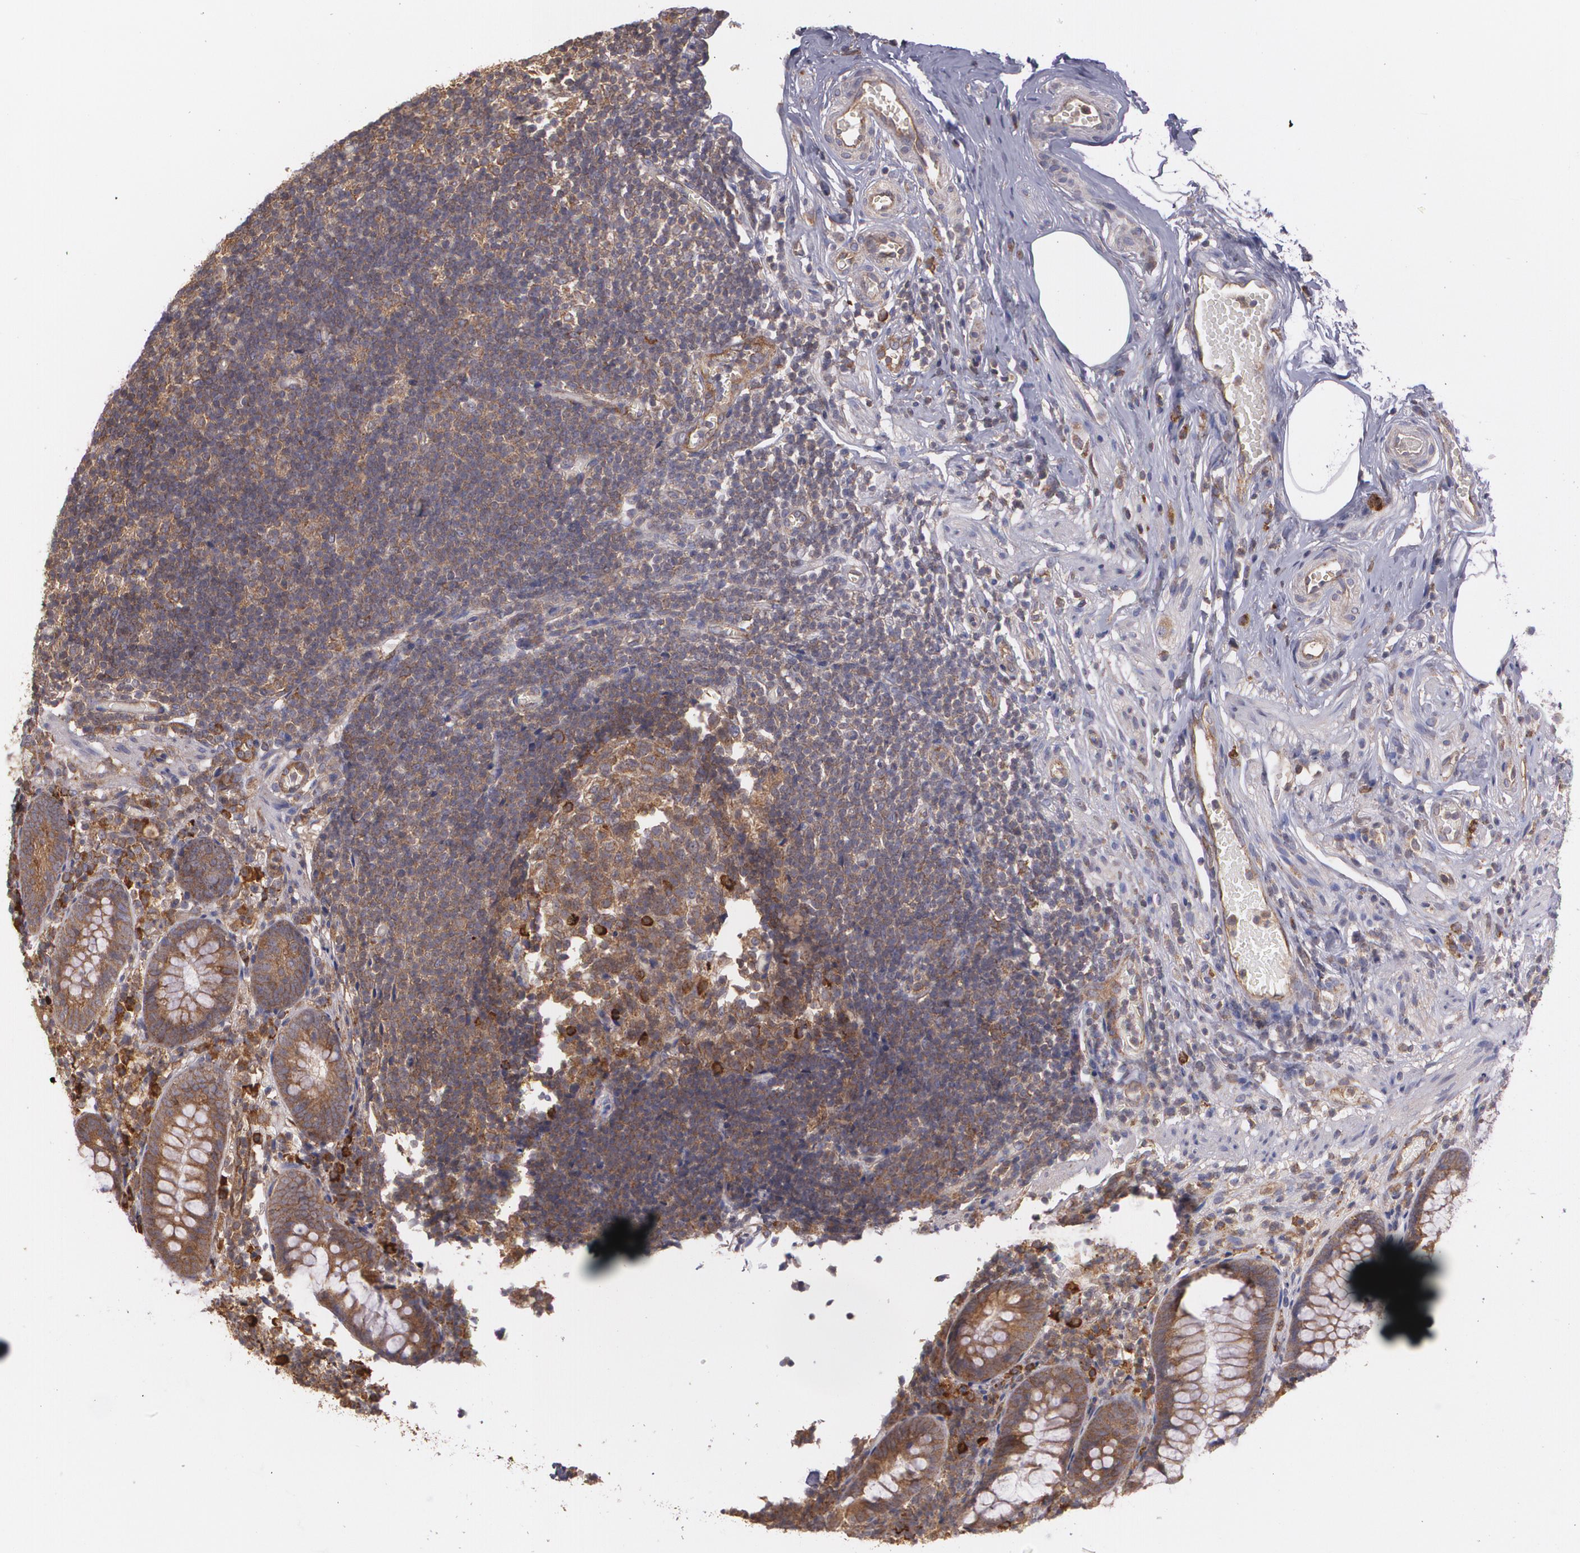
{"staining": {"intensity": "strong", "quantity": ">75%", "location": "cytoplasmic/membranous"}, "tissue": "appendix", "cell_type": "Glandular cells", "image_type": "normal", "snomed": [{"axis": "morphology", "description": "Normal tissue, NOS"}, {"axis": "topography", "description": "Appendix"}], "caption": "Immunohistochemical staining of normal appendix demonstrates >75% levels of strong cytoplasmic/membranous protein expression in about >75% of glandular cells. The protein is shown in brown color, while the nuclei are stained blue.", "gene": "ECE1", "patient": {"sex": "male", "age": 38}}